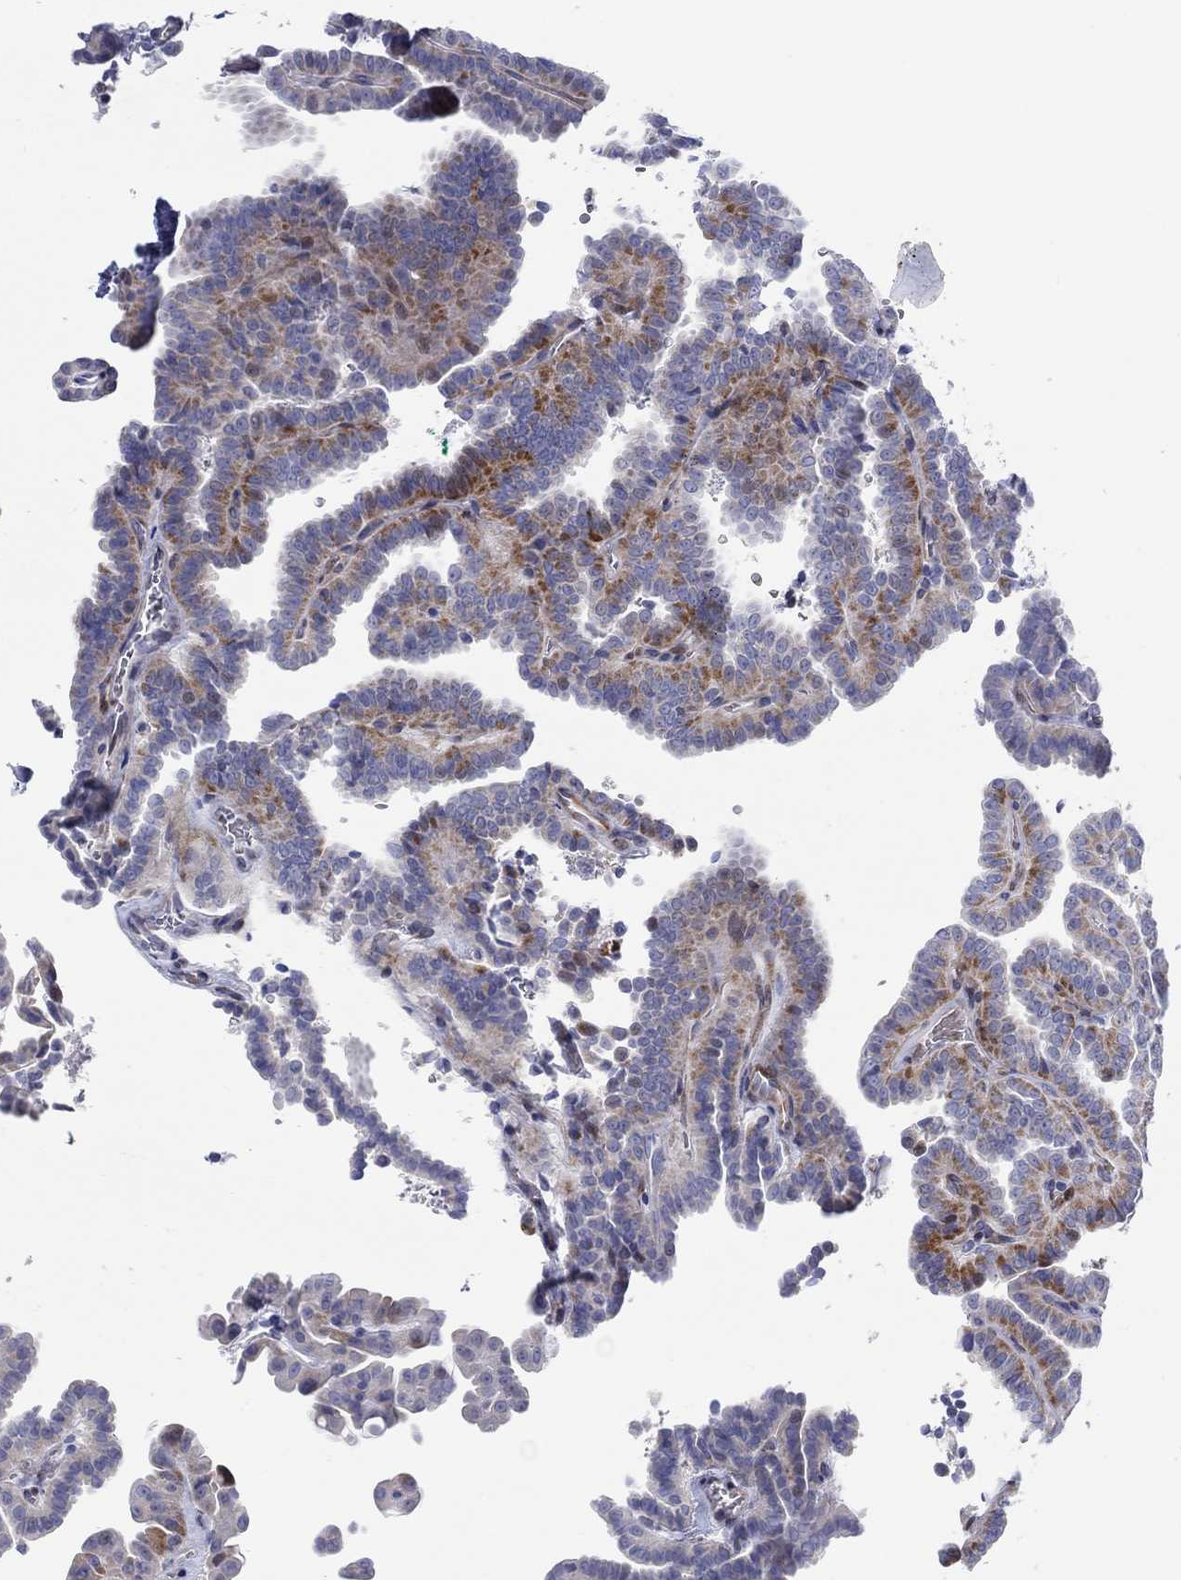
{"staining": {"intensity": "moderate", "quantity": "<25%", "location": "cytoplasmic/membranous"}, "tissue": "thyroid cancer", "cell_type": "Tumor cells", "image_type": "cancer", "snomed": [{"axis": "morphology", "description": "Papillary adenocarcinoma, NOS"}, {"axis": "topography", "description": "Thyroid gland"}], "caption": "A high-resolution photomicrograph shows immunohistochemistry staining of thyroid papillary adenocarcinoma, which exhibits moderate cytoplasmic/membranous positivity in about <25% of tumor cells. (brown staining indicates protein expression, while blue staining denotes nuclei).", "gene": "ARHGAP36", "patient": {"sex": "female", "age": 39}}